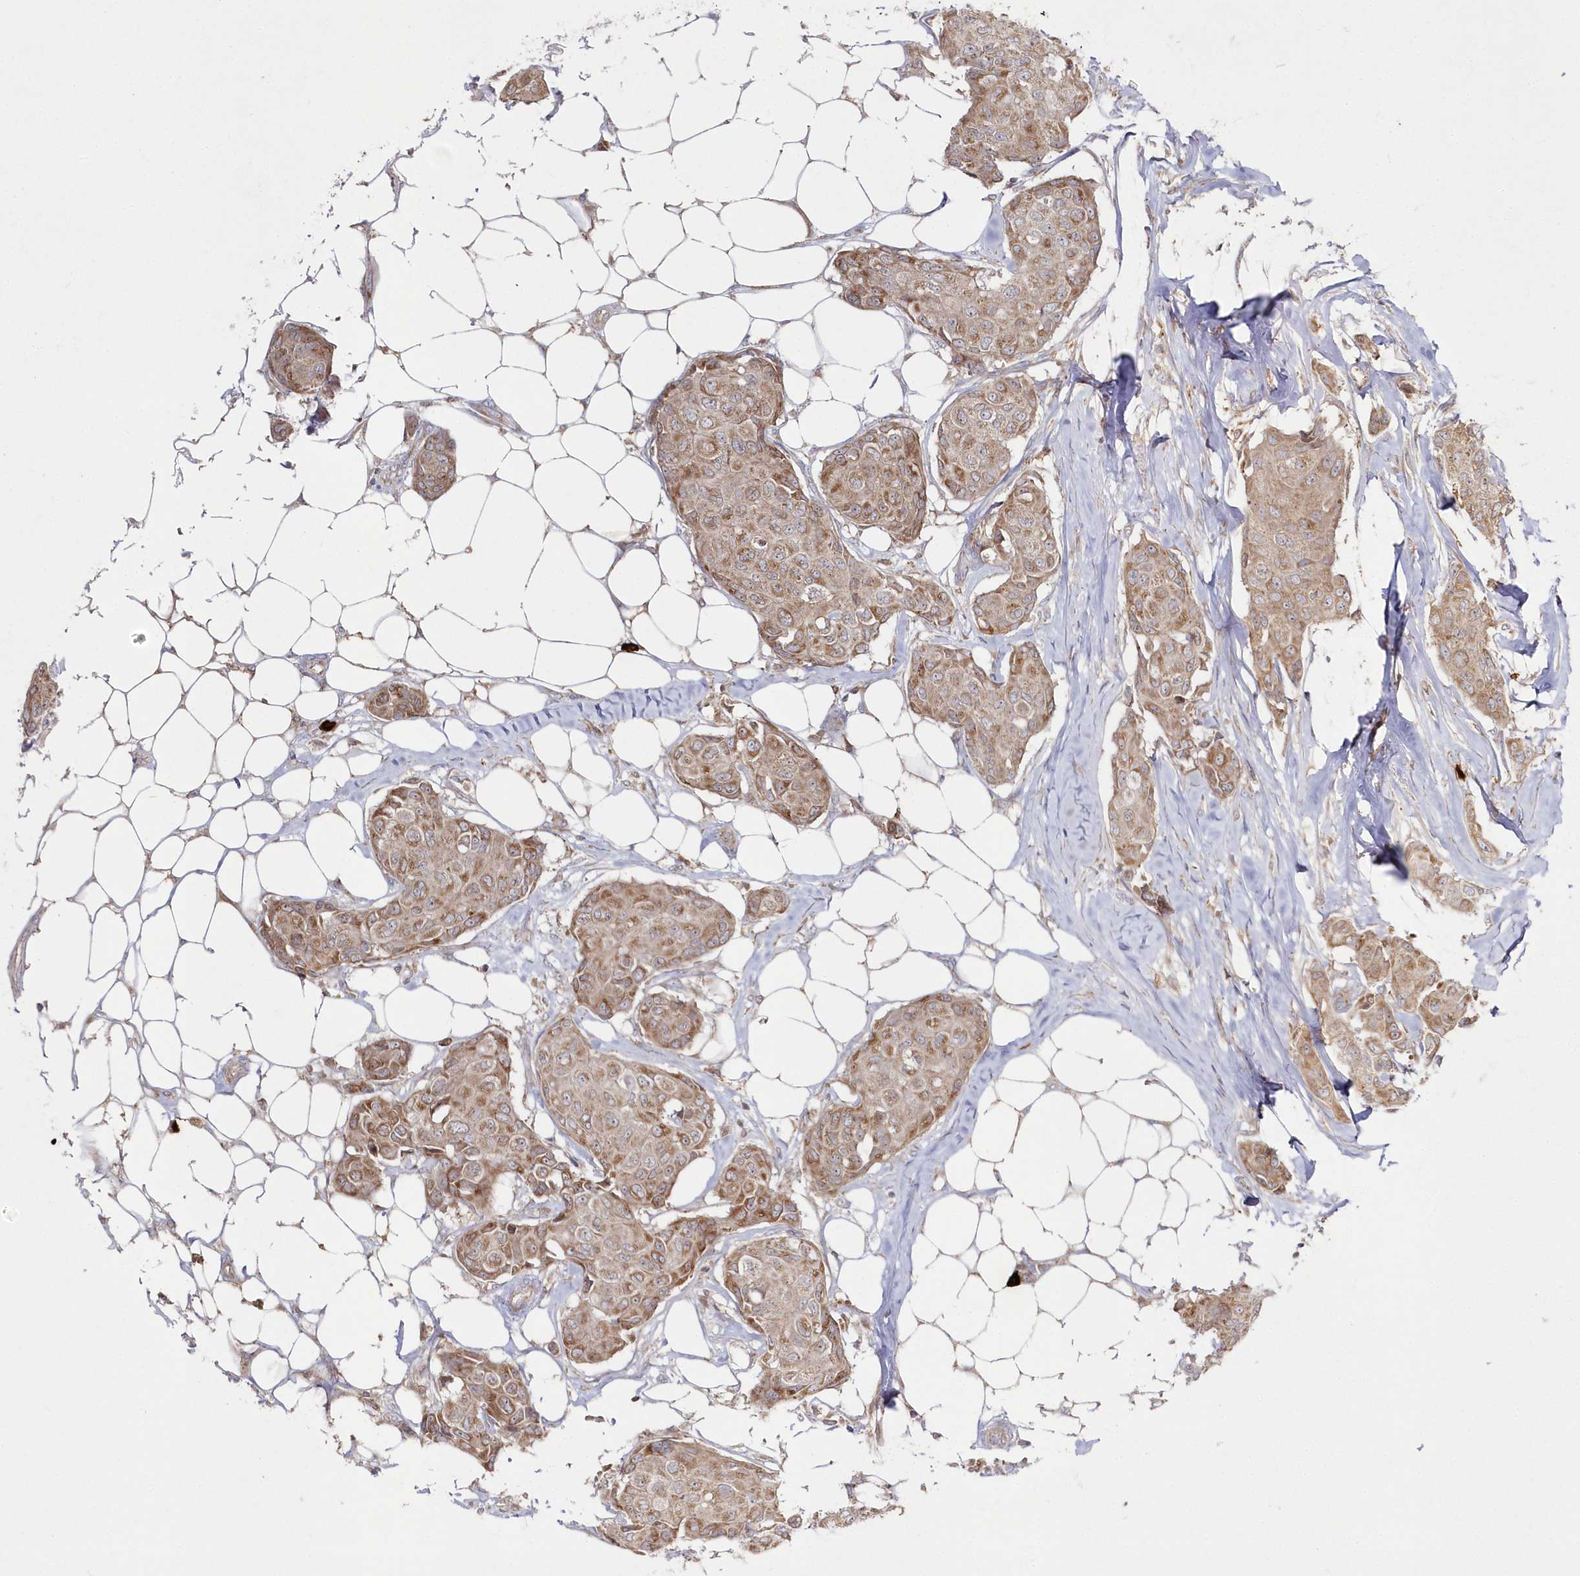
{"staining": {"intensity": "moderate", "quantity": ">75%", "location": "cytoplasmic/membranous"}, "tissue": "breast cancer", "cell_type": "Tumor cells", "image_type": "cancer", "snomed": [{"axis": "morphology", "description": "Duct carcinoma"}, {"axis": "topography", "description": "Breast"}], "caption": "An immunohistochemistry image of tumor tissue is shown. Protein staining in brown shows moderate cytoplasmic/membranous positivity in breast cancer (invasive ductal carcinoma) within tumor cells.", "gene": "ARSB", "patient": {"sex": "female", "age": 80}}